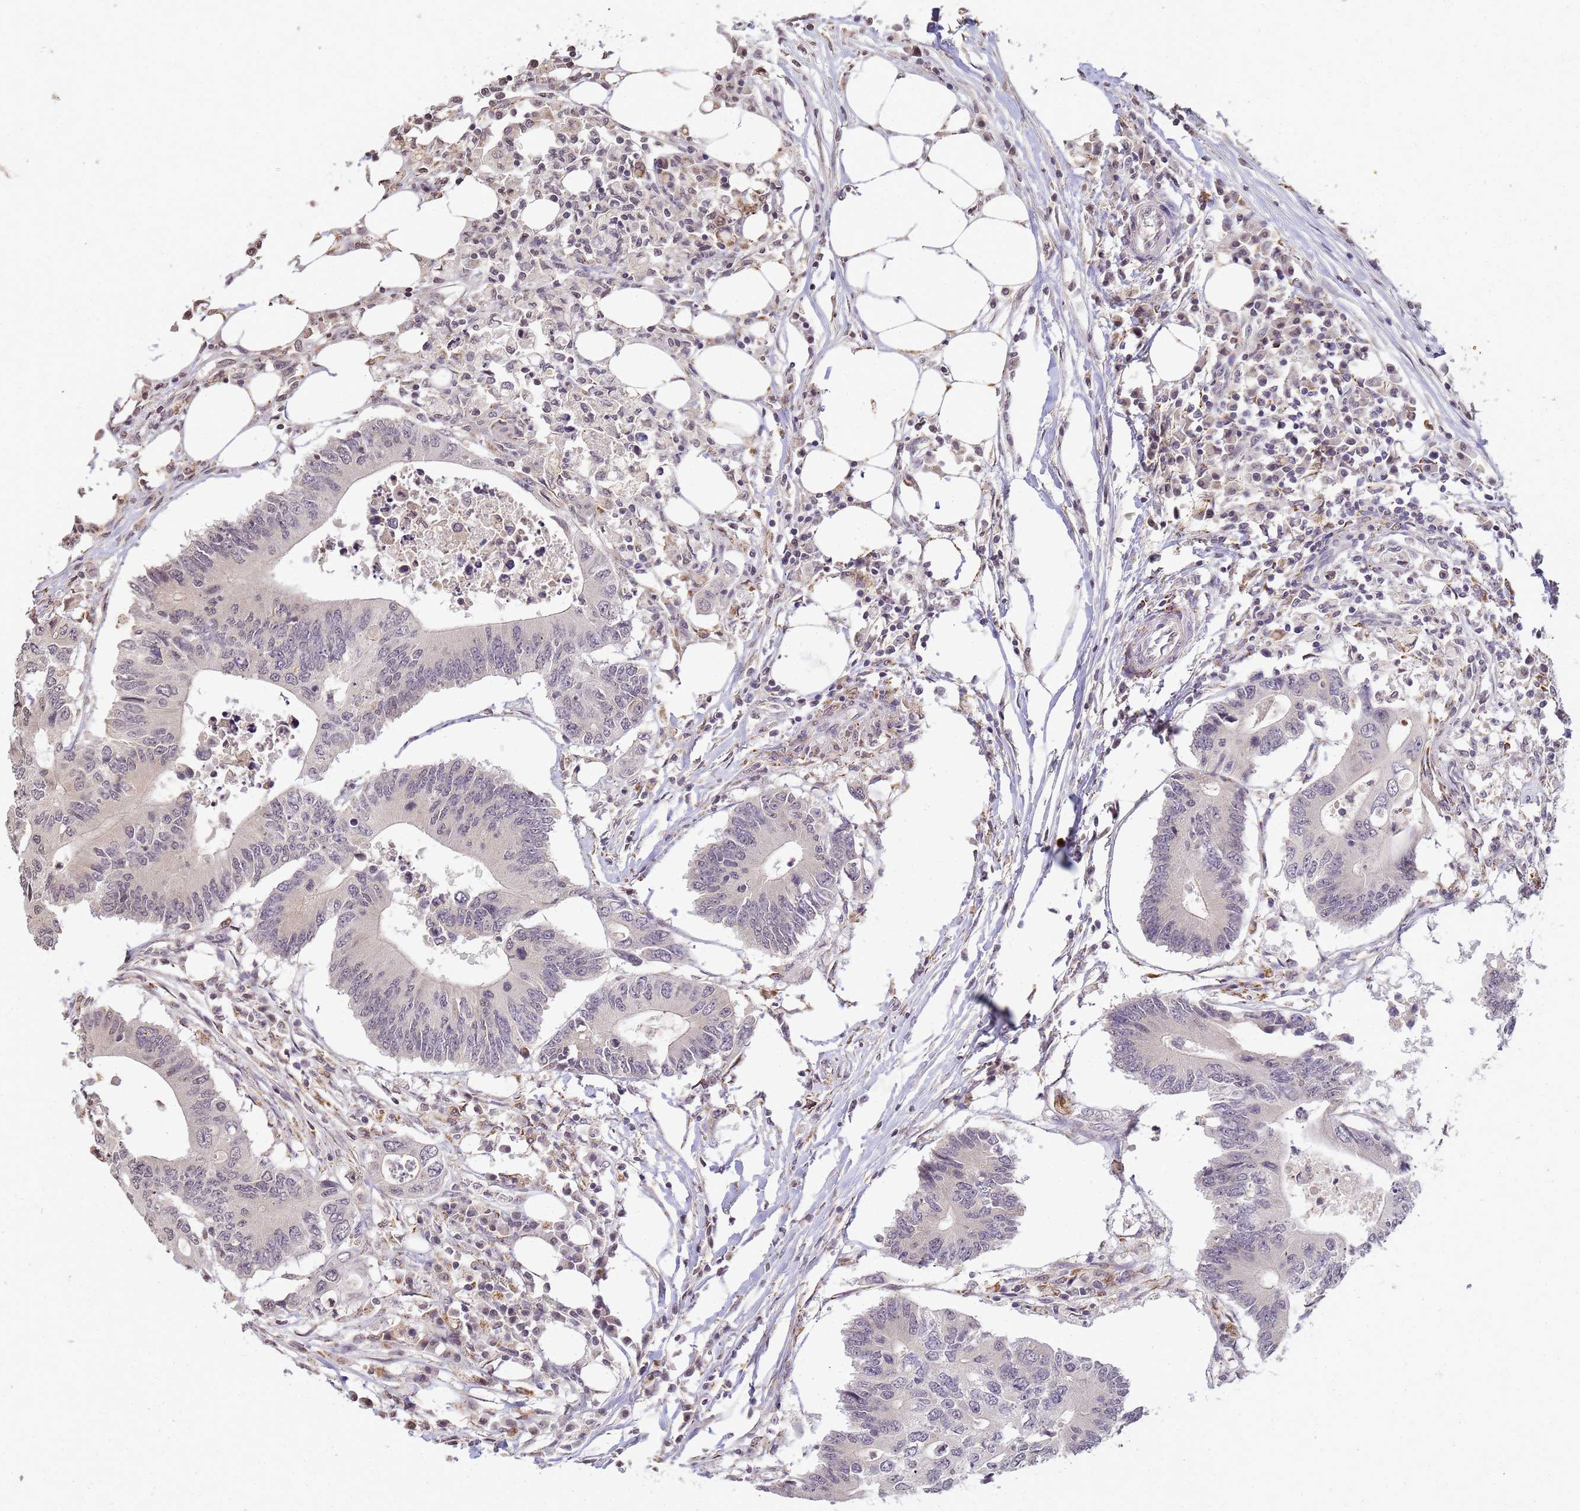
{"staining": {"intensity": "negative", "quantity": "none", "location": "none"}, "tissue": "colorectal cancer", "cell_type": "Tumor cells", "image_type": "cancer", "snomed": [{"axis": "morphology", "description": "Adenocarcinoma, NOS"}, {"axis": "topography", "description": "Colon"}], "caption": "Tumor cells are negative for protein expression in human colorectal cancer (adenocarcinoma).", "gene": "MYL7", "patient": {"sex": "male", "age": 71}}